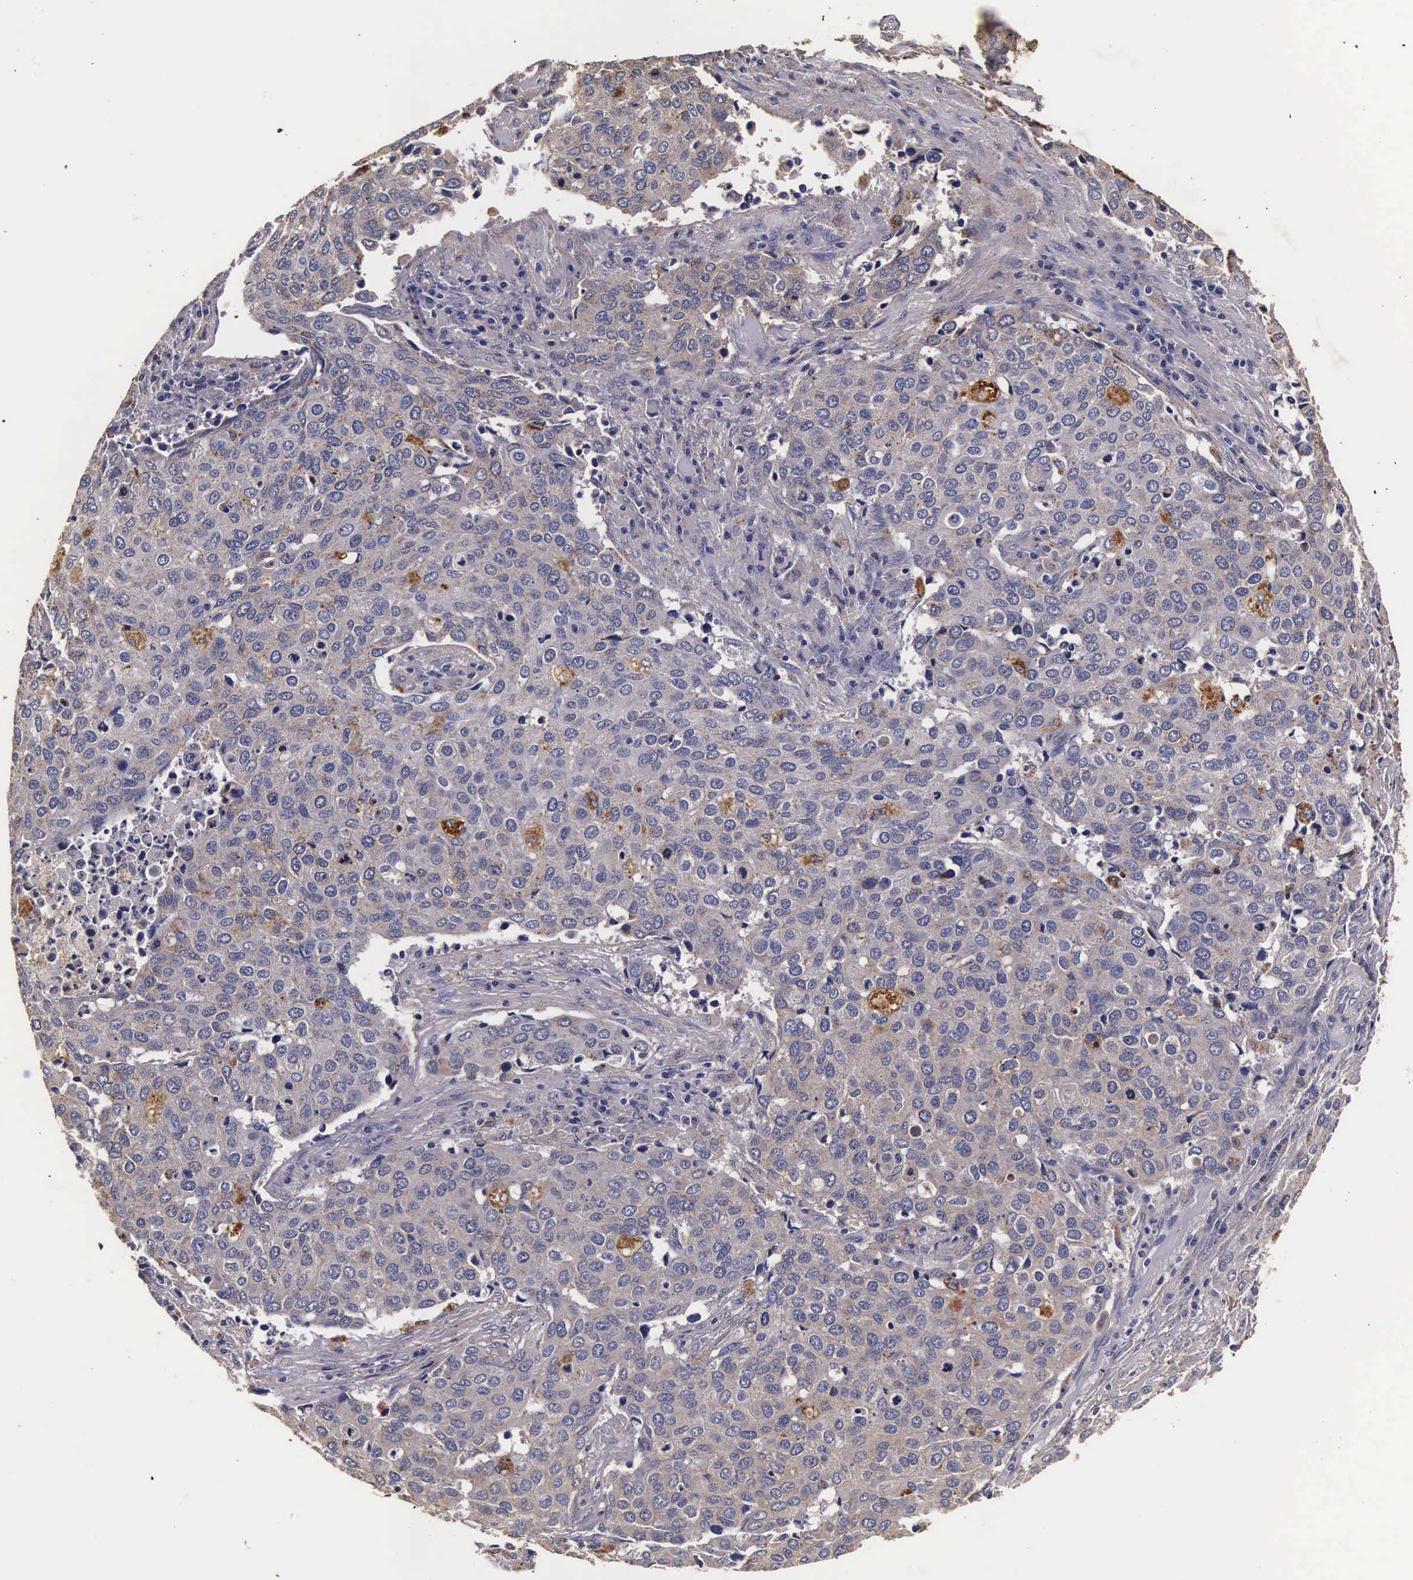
{"staining": {"intensity": "moderate", "quantity": "<25%", "location": "cytoplasmic/membranous"}, "tissue": "cervical cancer", "cell_type": "Tumor cells", "image_type": "cancer", "snomed": [{"axis": "morphology", "description": "Squamous cell carcinoma, NOS"}, {"axis": "topography", "description": "Cervix"}], "caption": "The micrograph exhibits immunohistochemical staining of squamous cell carcinoma (cervical). There is moderate cytoplasmic/membranous positivity is identified in approximately <25% of tumor cells.", "gene": "CTSB", "patient": {"sex": "female", "age": 54}}